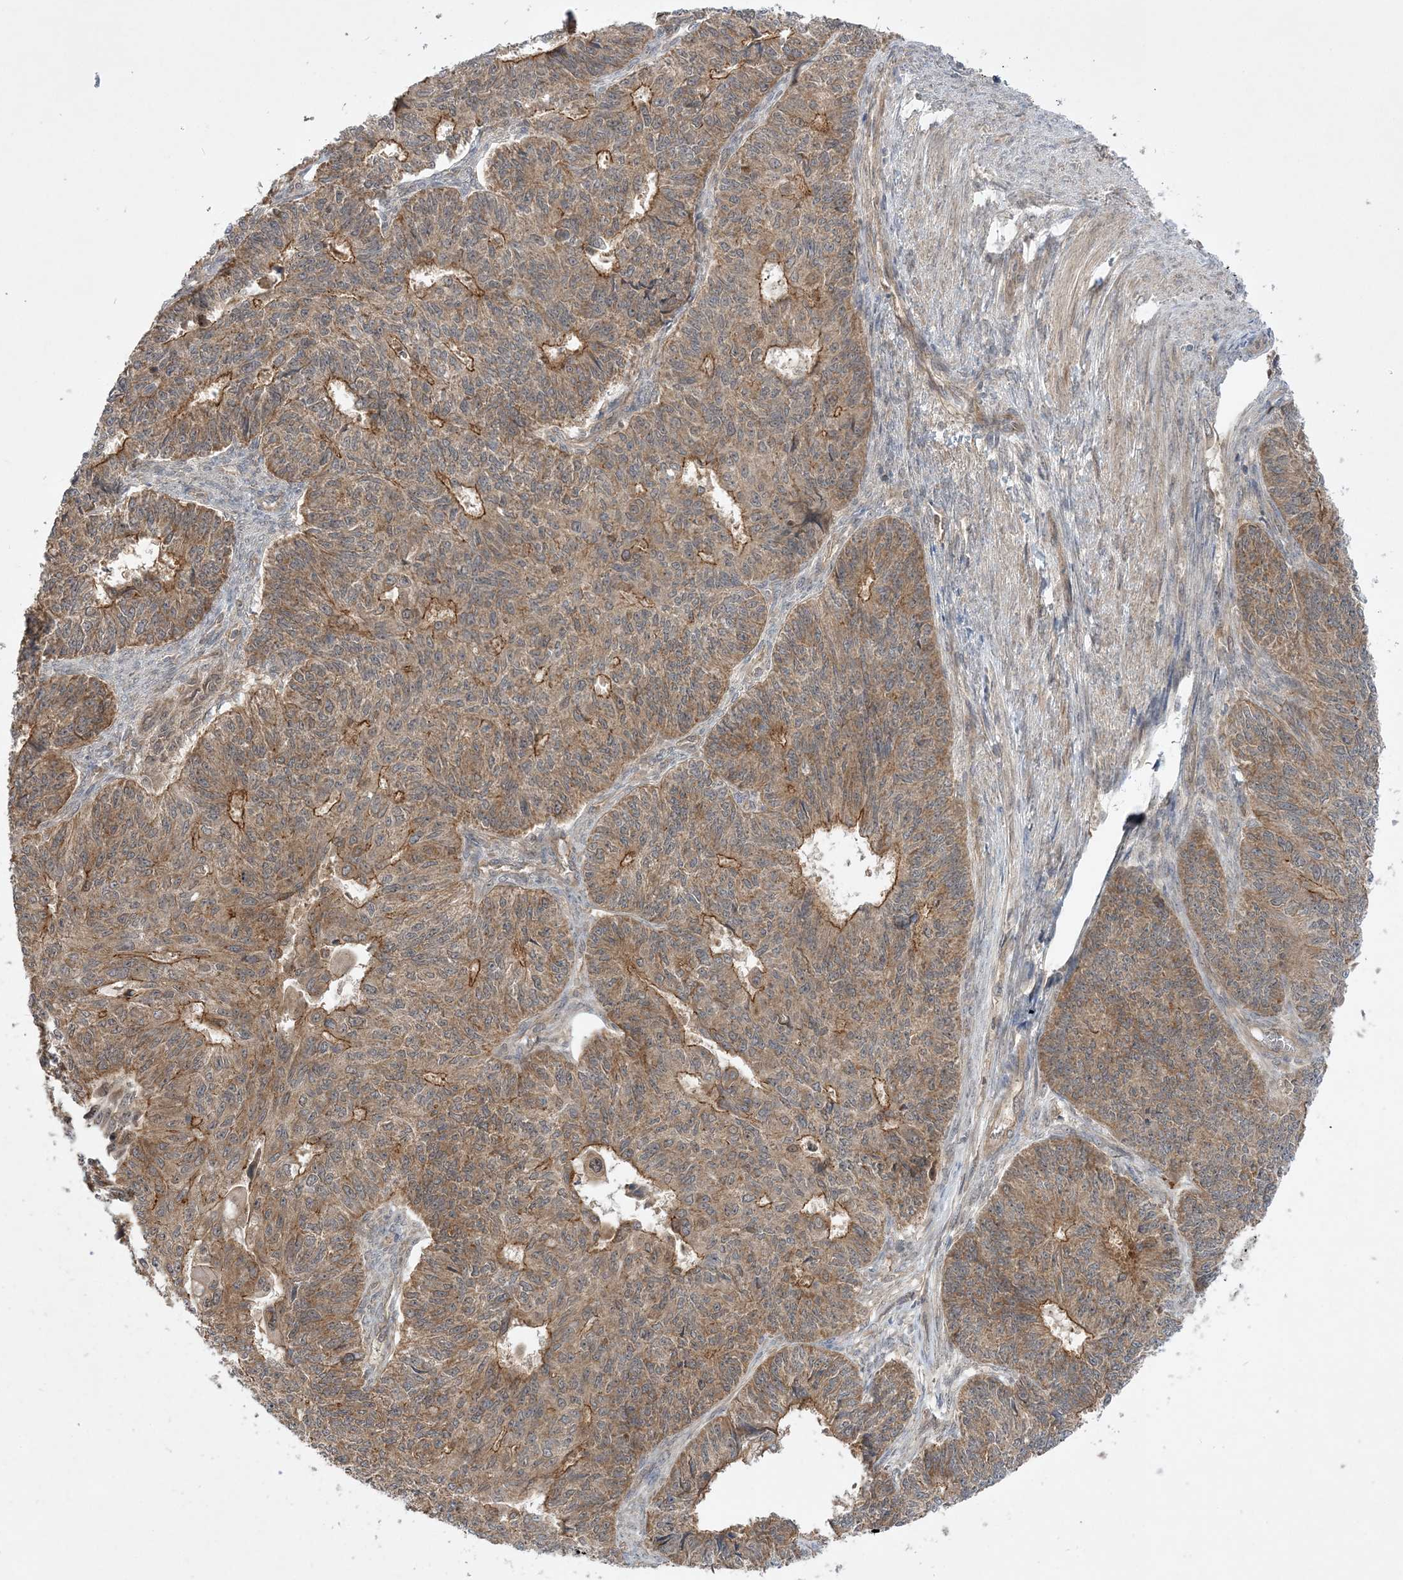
{"staining": {"intensity": "moderate", "quantity": ">75%", "location": "cytoplasmic/membranous"}, "tissue": "endometrial cancer", "cell_type": "Tumor cells", "image_type": "cancer", "snomed": [{"axis": "morphology", "description": "Adenocarcinoma, NOS"}, {"axis": "topography", "description": "Endometrium"}], "caption": "About >75% of tumor cells in human endometrial cancer (adenocarcinoma) show moderate cytoplasmic/membranous protein expression as visualized by brown immunohistochemical staining.", "gene": "MMADHC", "patient": {"sex": "female", "age": 32}}